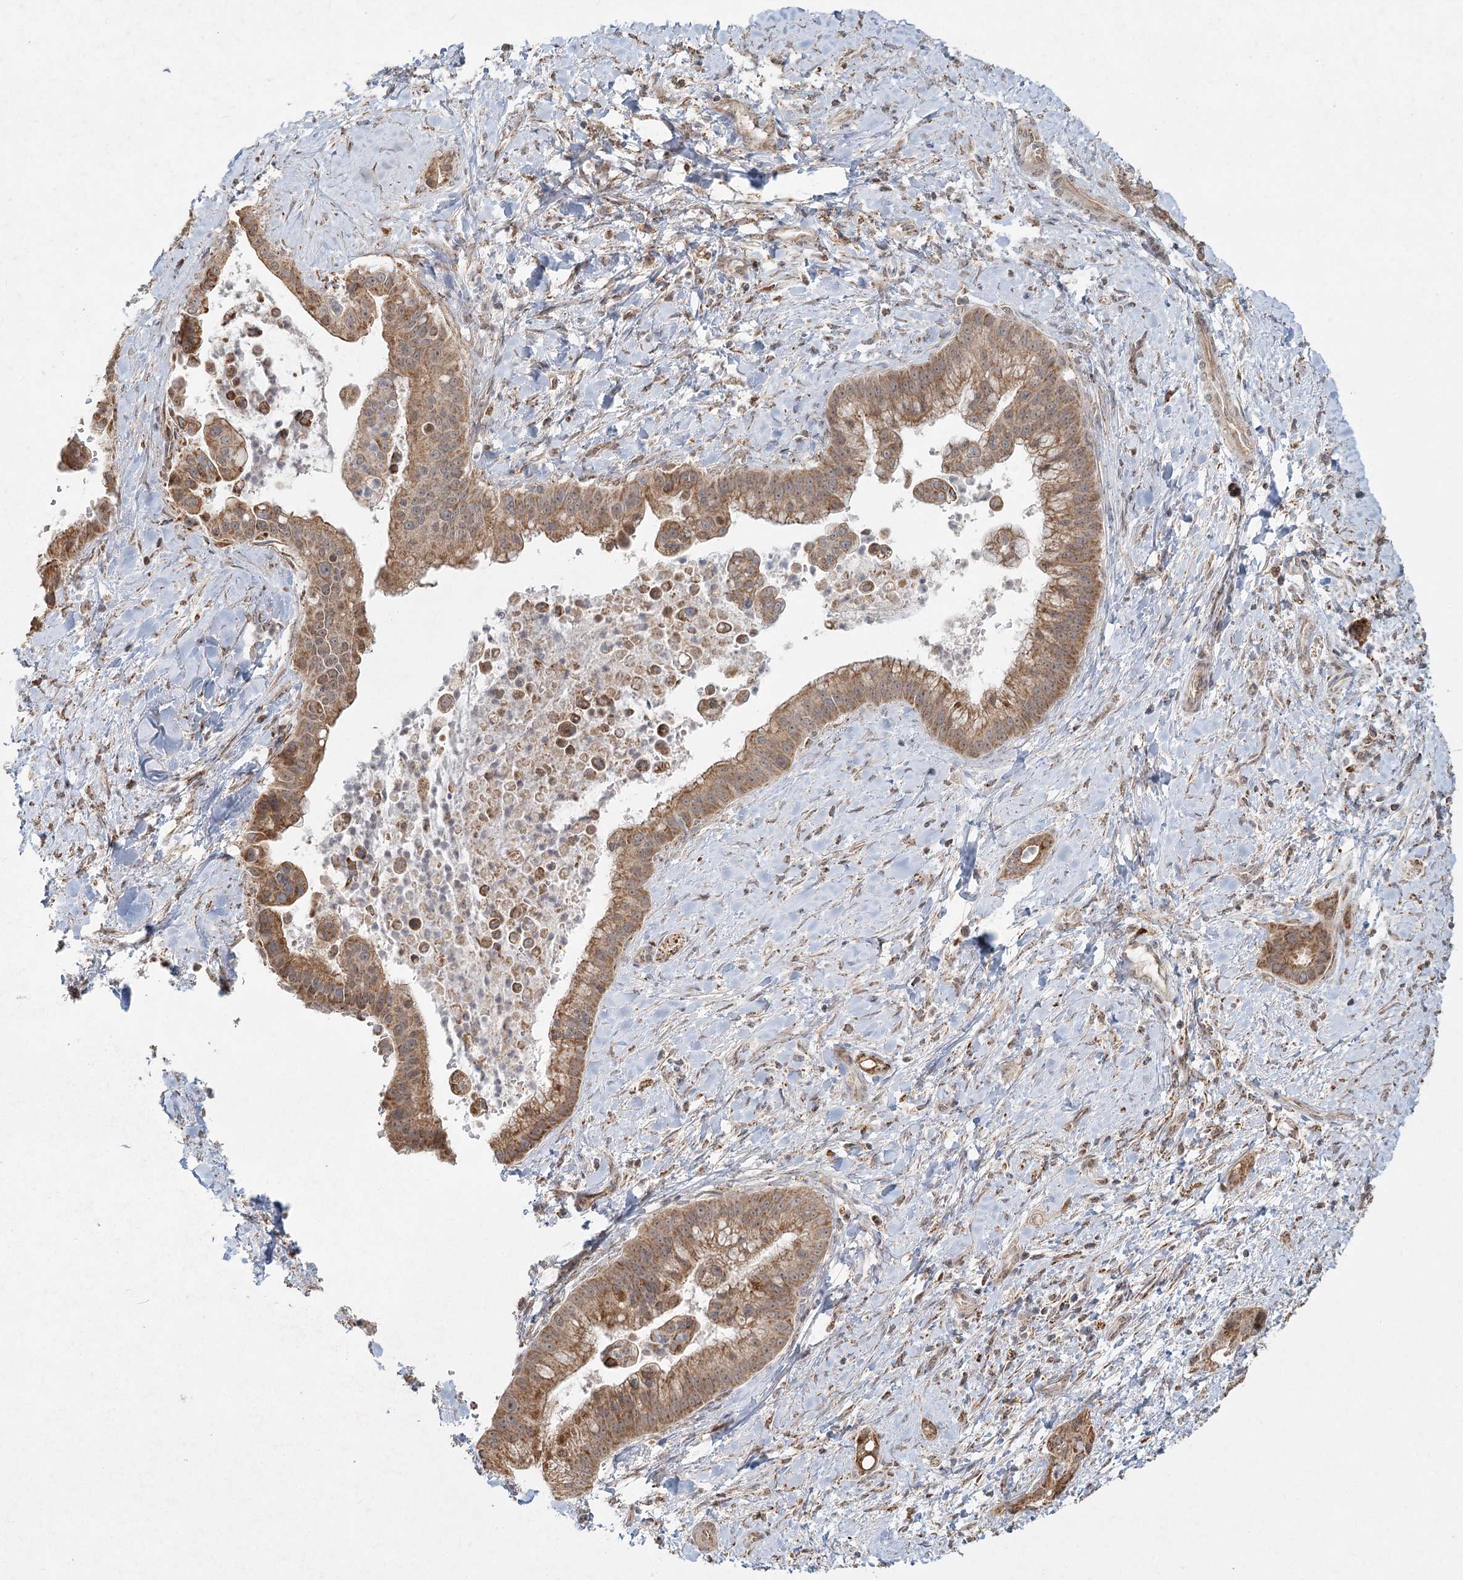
{"staining": {"intensity": "moderate", "quantity": ">75%", "location": "cytoplasmic/membranous"}, "tissue": "liver cancer", "cell_type": "Tumor cells", "image_type": "cancer", "snomed": [{"axis": "morphology", "description": "Cholangiocarcinoma"}, {"axis": "topography", "description": "Liver"}], "caption": "The photomicrograph displays staining of liver cancer, revealing moderate cytoplasmic/membranous protein positivity (brown color) within tumor cells.", "gene": "LACTB", "patient": {"sex": "female", "age": 54}}